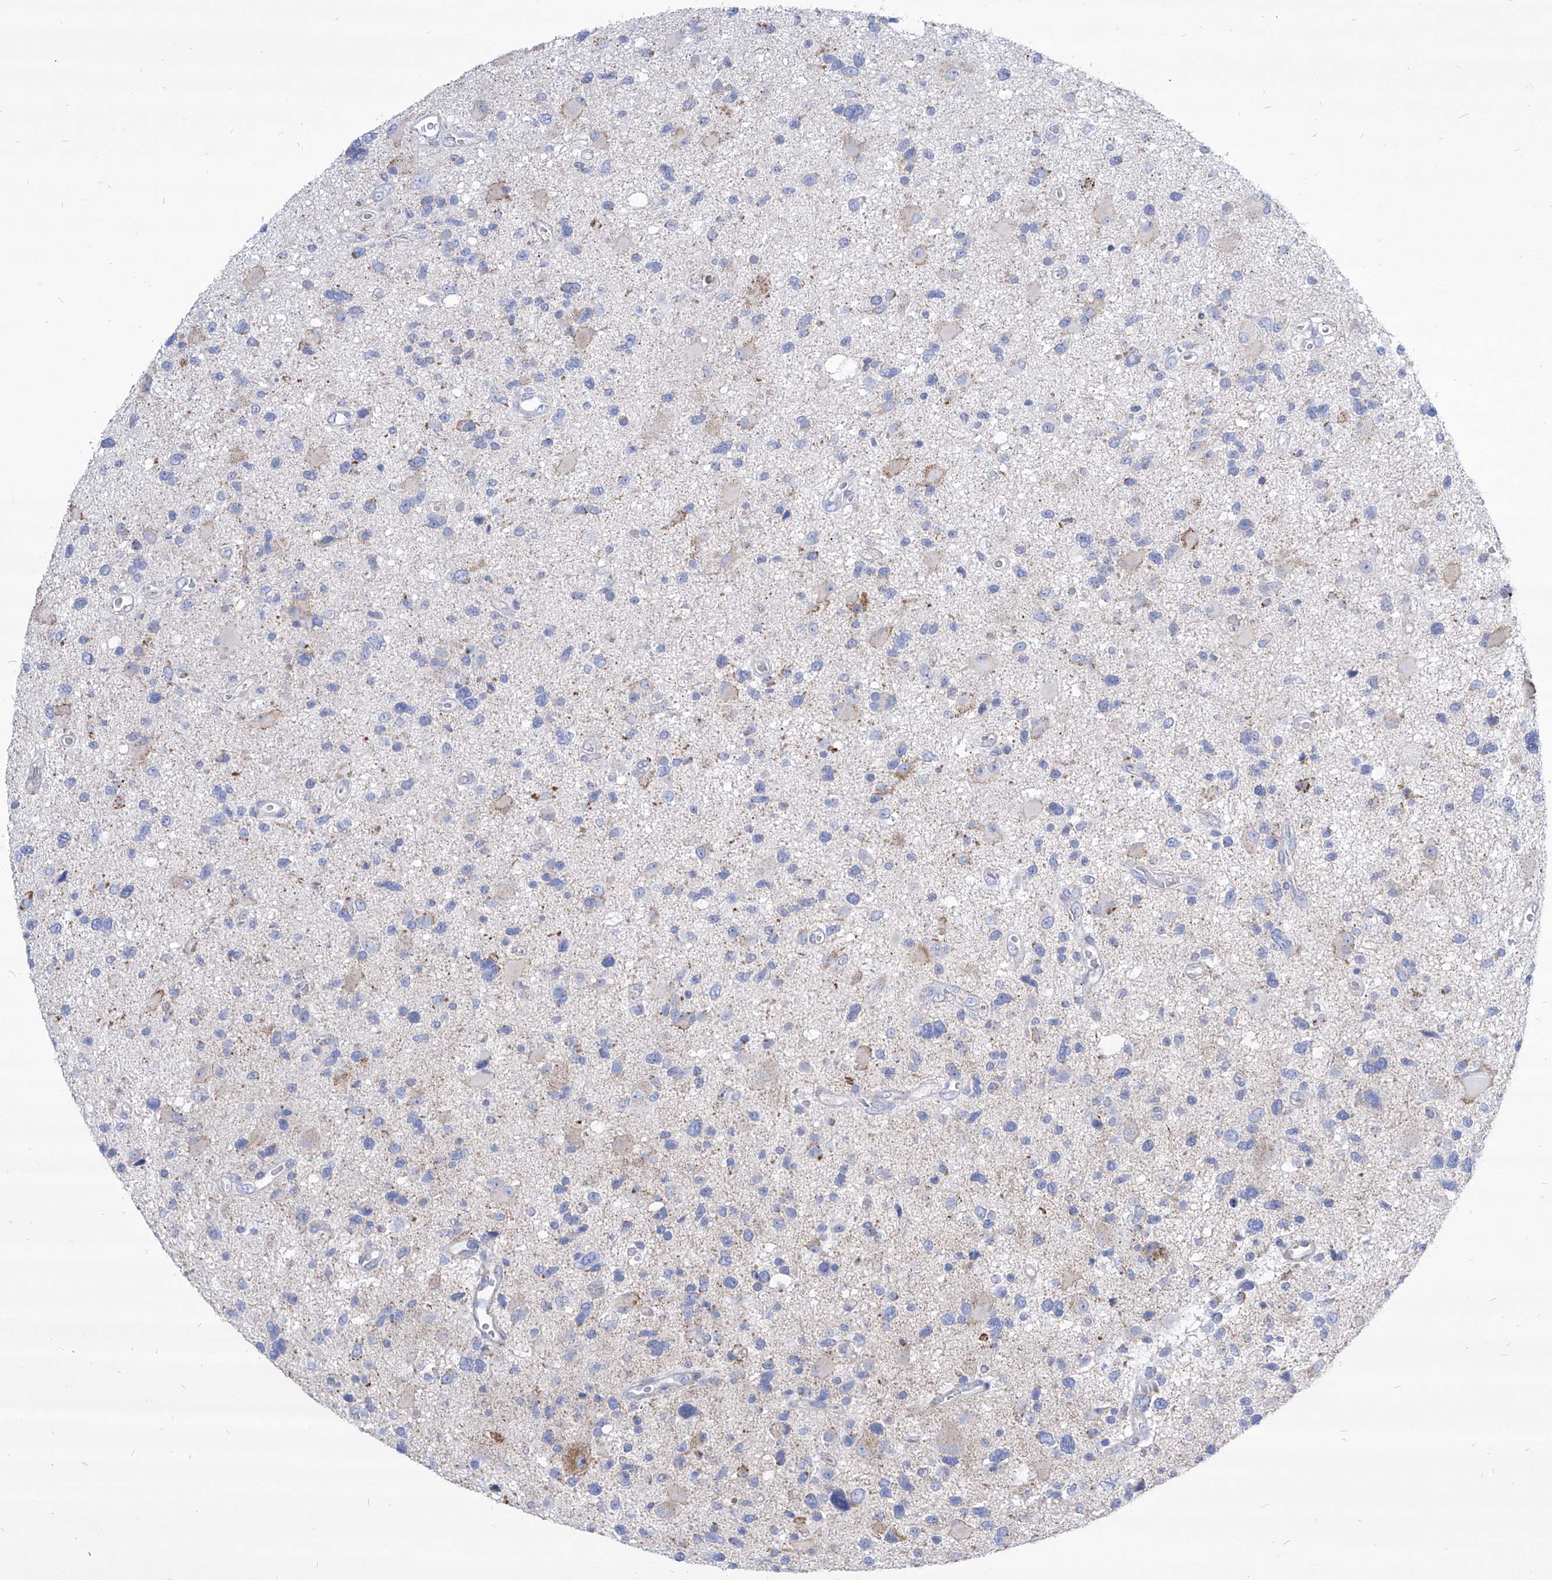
{"staining": {"intensity": "negative", "quantity": "none", "location": "none"}, "tissue": "glioma", "cell_type": "Tumor cells", "image_type": "cancer", "snomed": [{"axis": "morphology", "description": "Glioma, malignant, High grade"}, {"axis": "topography", "description": "Brain"}], "caption": "The IHC image has no significant staining in tumor cells of glioma tissue. (DAB immunohistochemistry (IHC) with hematoxylin counter stain).", "gene": "COQ3", "patient": {"sex": "male", "age": 33}}